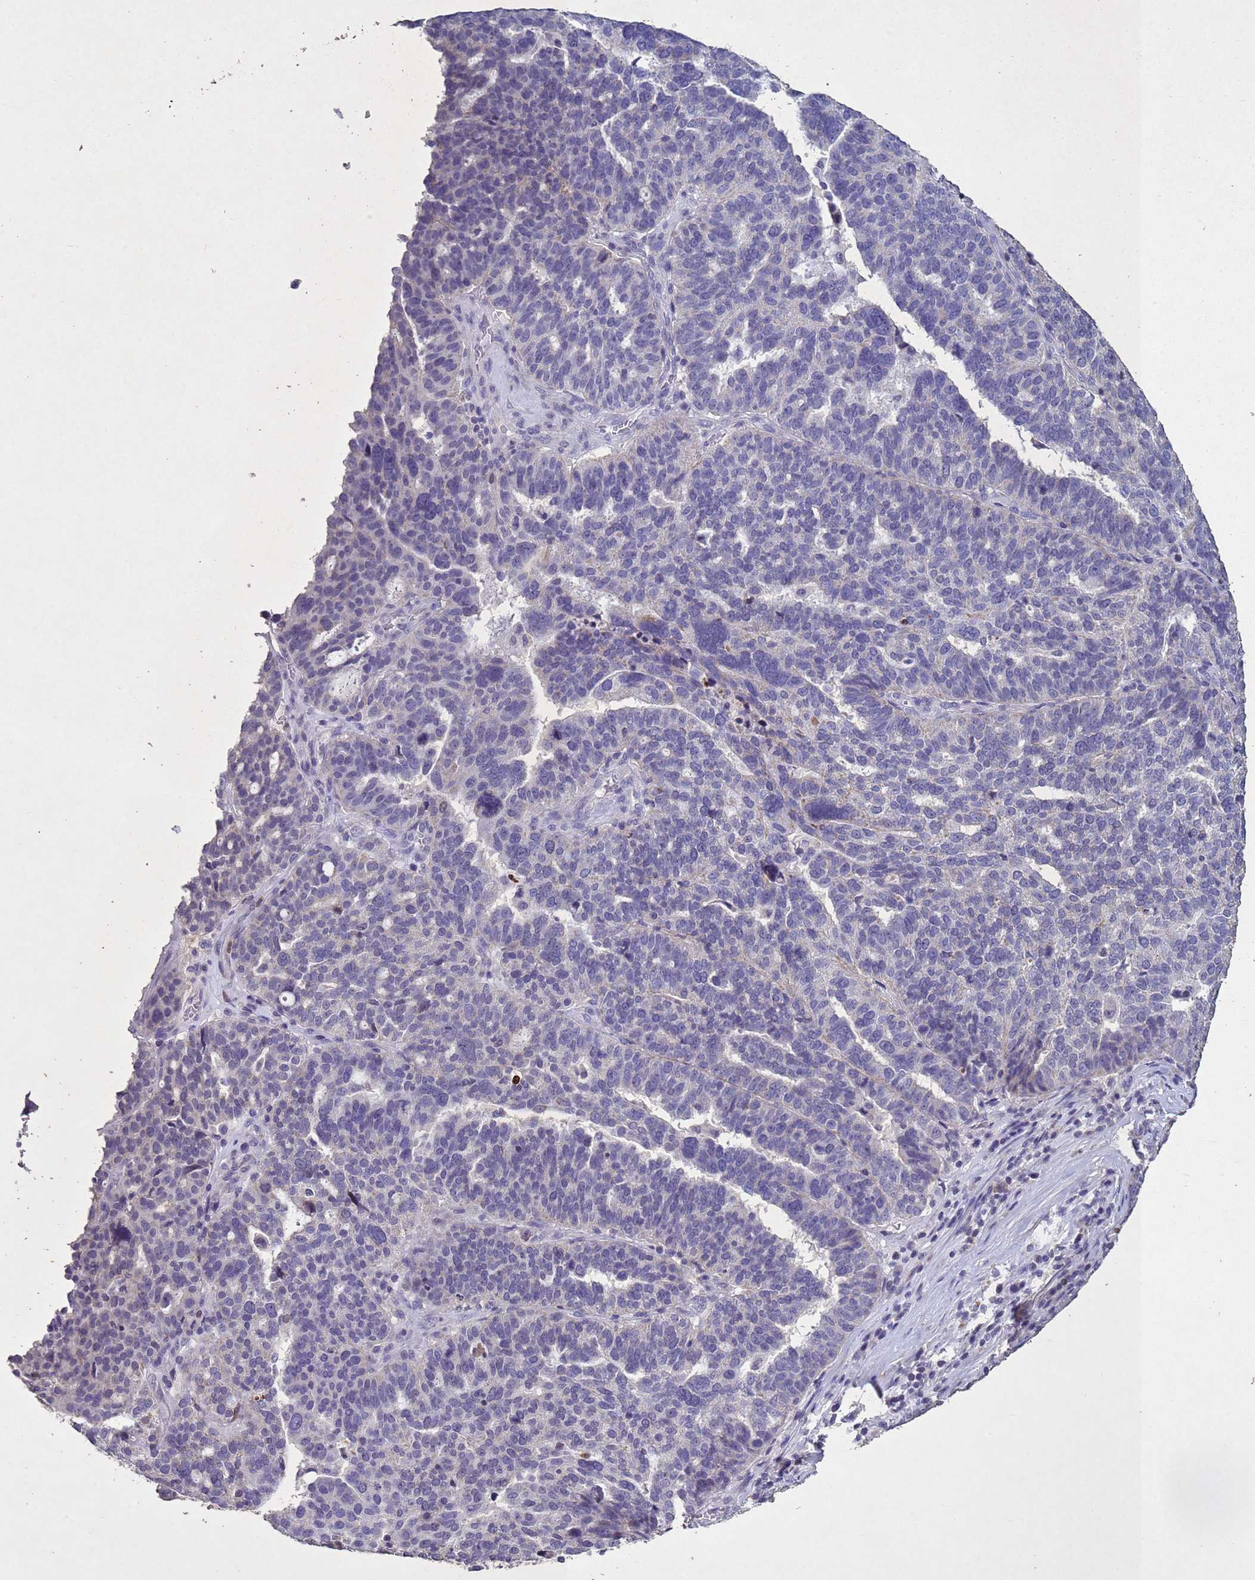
{"staining": {"intensity": "negative", "quantity": "none", "location": "none"}, "tissue": "ovarian cancer", "cell_type": "Tumor cells", "image_type": "cancer", "snomed": [{"axis": "morphology", "description": "Cystadenocarcinoma, serous, NOS"}, {"axis": "topography", "description": "Ovary"}], "caption": "Tumor cells show no significant expression in ovarian serous cystadenocarcinoma.", "gene": "NLRP11", "patient": {"sex": "female", "age": 59}}